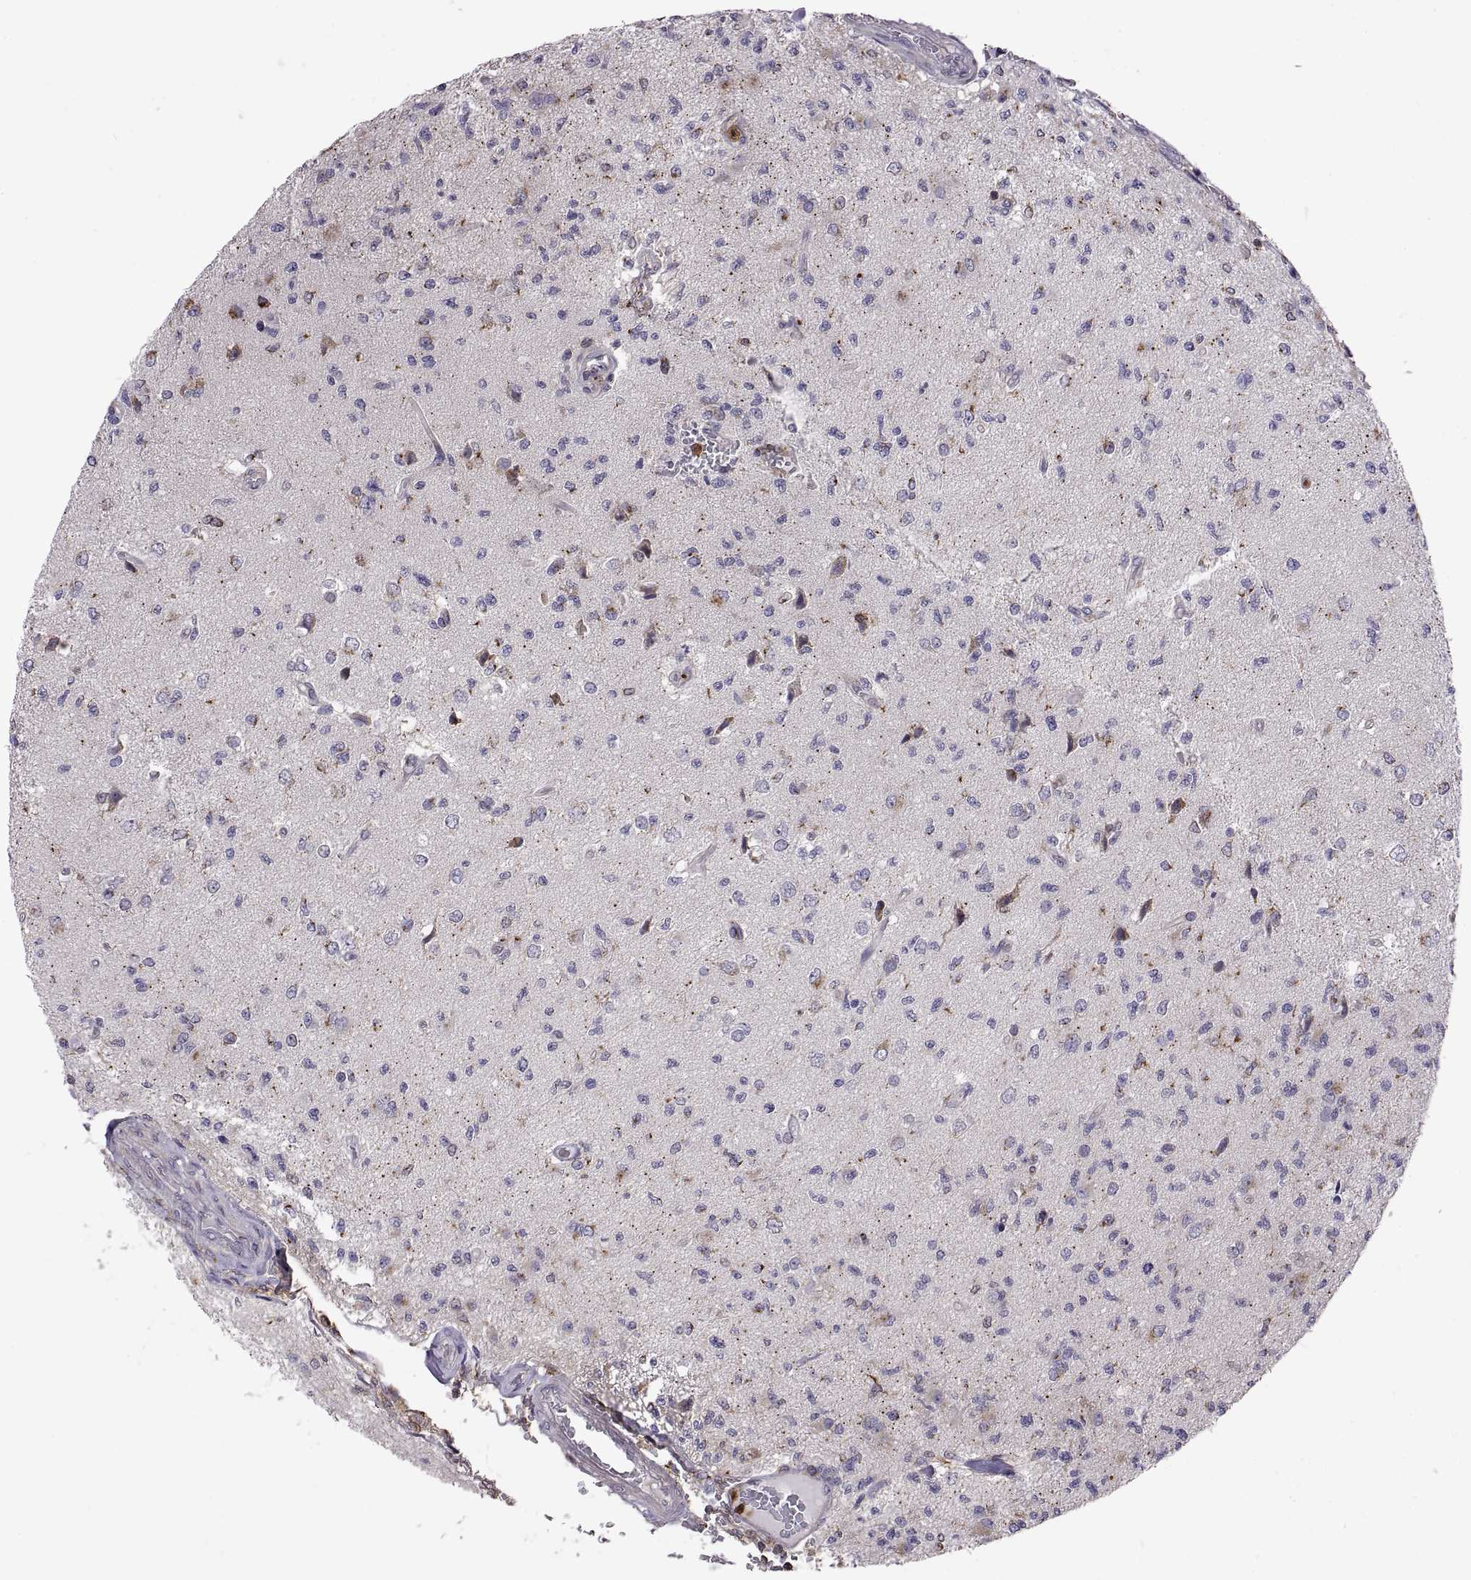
{"staining": {"intensity": "negative", "quantity": "none", "location": "none"}, "tissue": "glioma", "cell_type": "Tumor cells", "image_type": "cancer", "snomed": [{"axis": "morphology", "description": "Glioma, malignant, High grade"}, {"axis": "topography", "description": "Brain"}], "caption": "A high-resolution photomicrograph shows immunohistochemistry (IHC) staining of malignant high-grade glioma, which reveals no significant expression in tumor cells. (Stains: DAB immunohistochemistry with hematoxylin counter stain, Microscopy: brightfield microscopy at high magnification).", "gene": "ACAP1", "patient": {"sex": "male", "age": 56}}